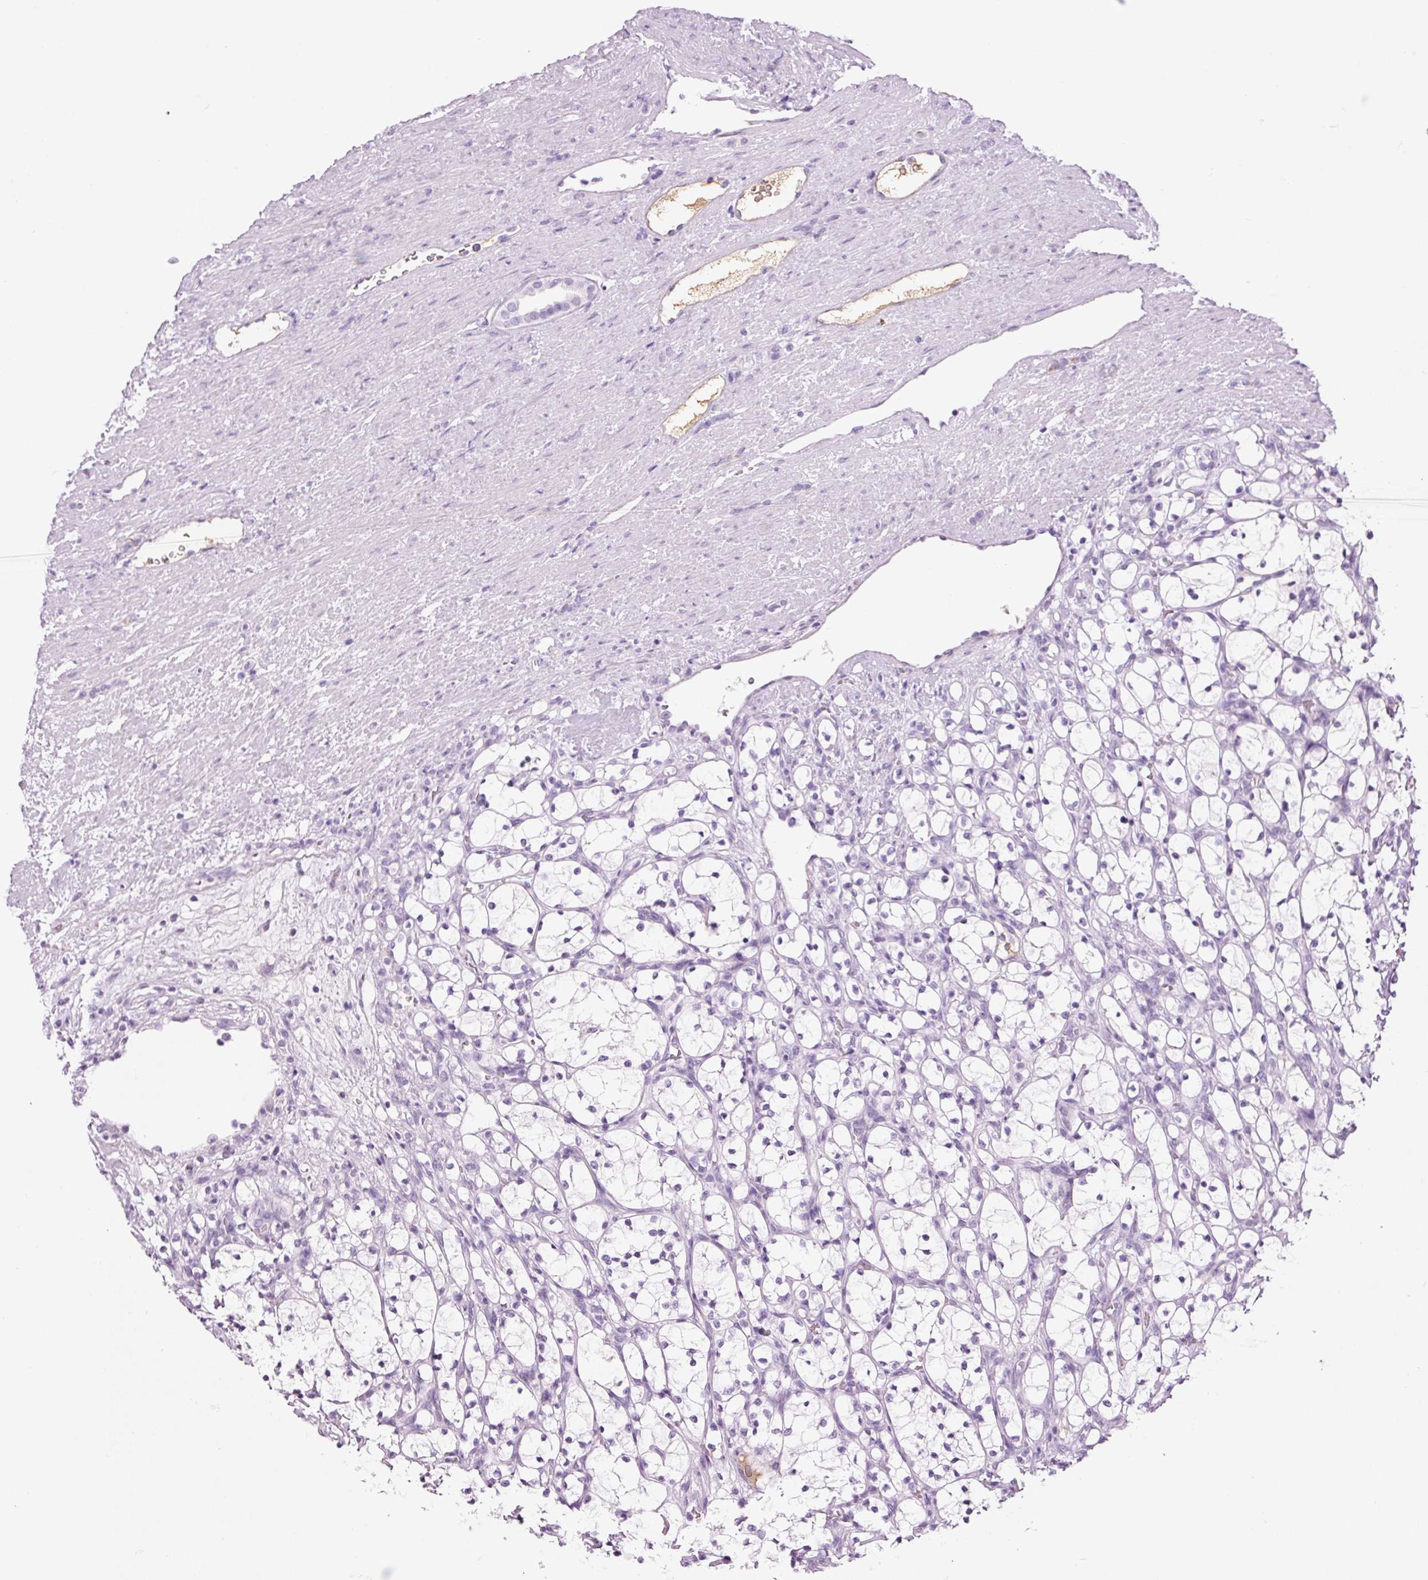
{"staining": {"intensity": "negative", "quantity": "none", "location": "none"}, "tissue": "renal cancer", "cell_type": "Tumor cells", "image_type": "cancer", "snomed": [{"axis": "morphology", "description": "Adenocarcinoma, NOS"}, {"axis": "topography", "description": "Kidney"}], "caption": "This histopathology image is of renal cancer stained with immunohistochemistry to label a protein in brown with the nuclei are counter-stained blue. There is no staining in tumor cells.", "gene": "KLF1", "patient": {"sex": "female", "age": 69}}